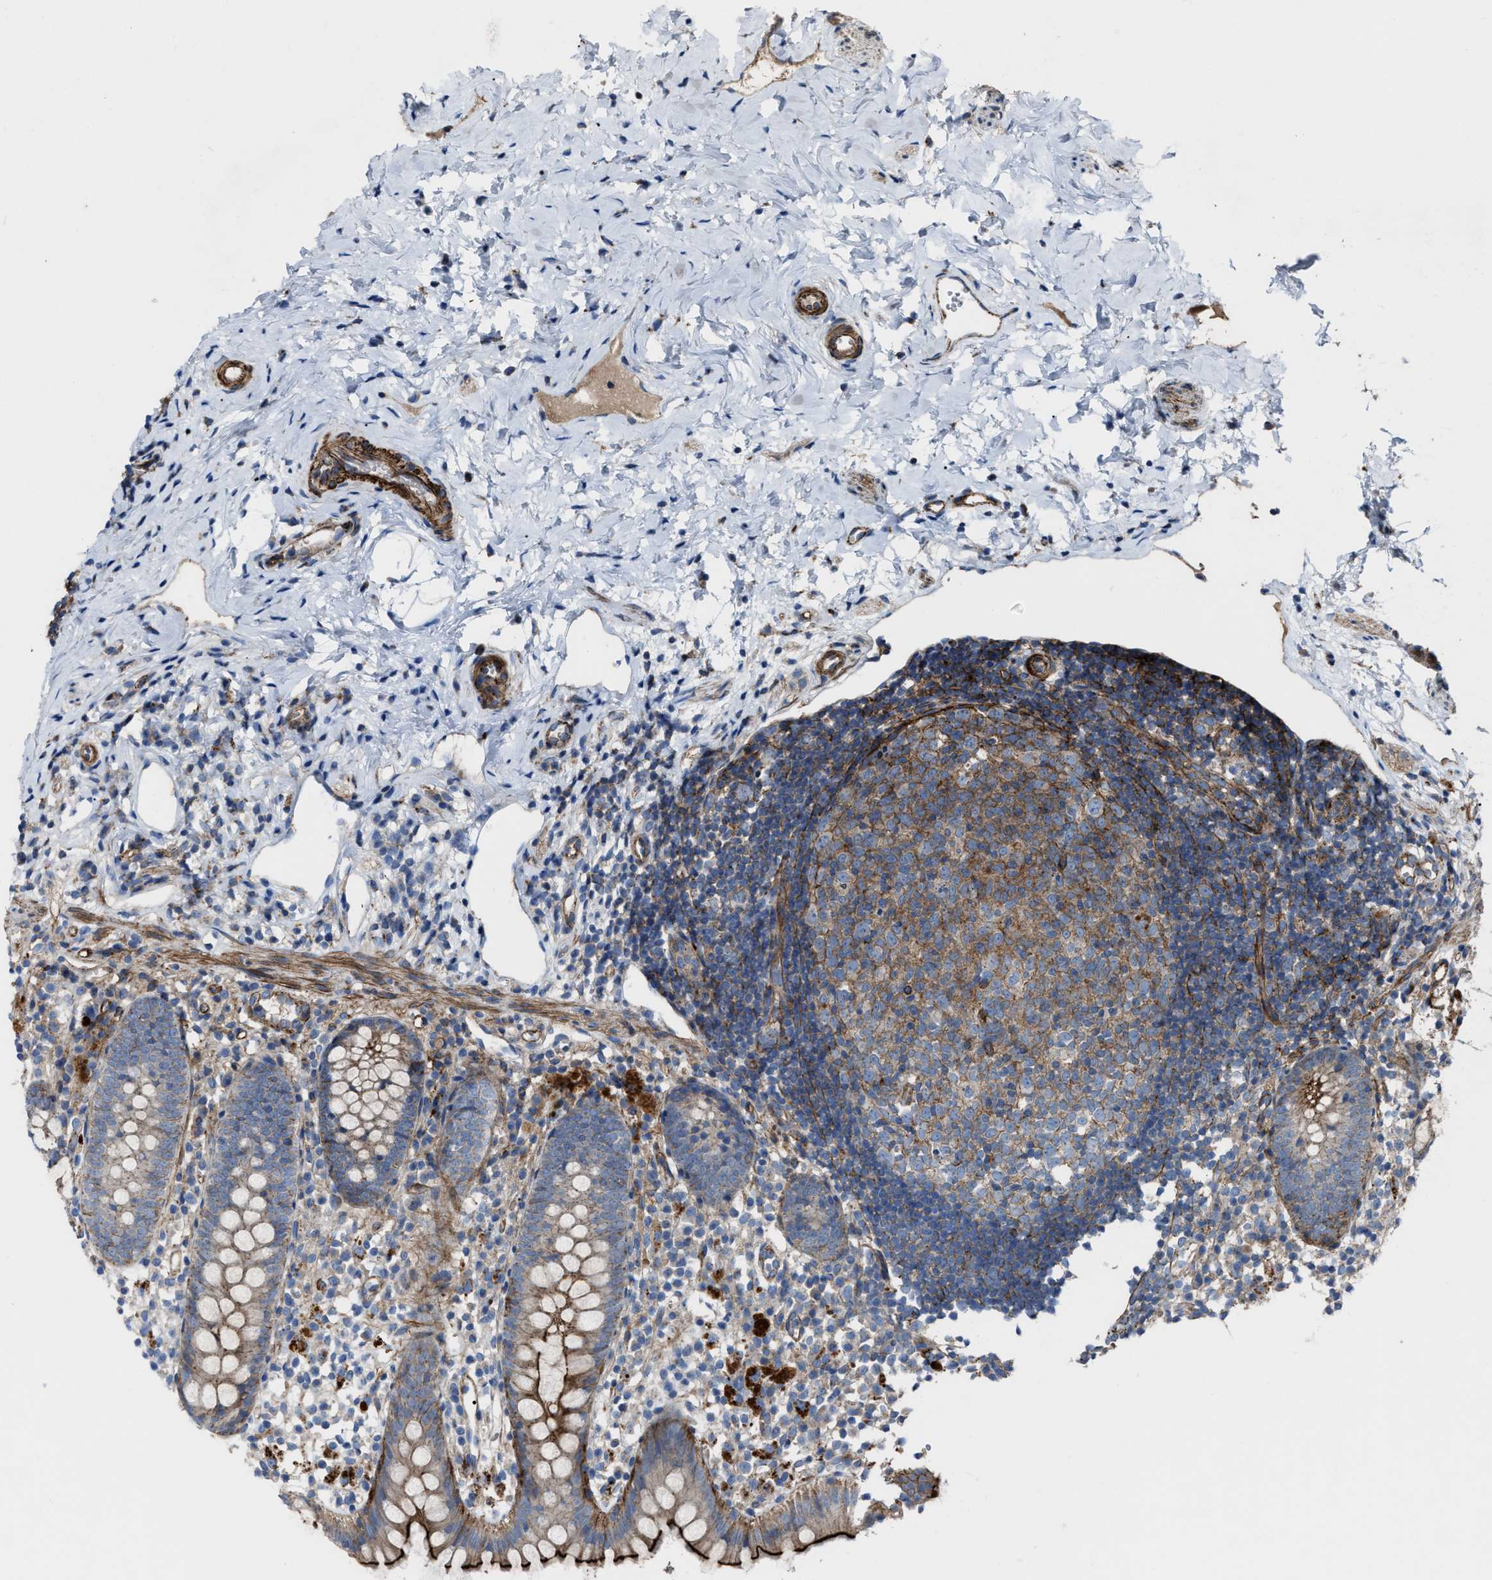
{"staining": {"intensity": "strong", "quantity": ">75%", "location": "cytoplasmic/membranous"}, "tissue": "appendix", "cell_type": "Glandular cells", "image_type": "normal", "snomed": [{"axis": "morphology", "description": "Normal tissue, NOS"}, {"axis": "topography", "description": "Appendix"}], "caption": "Appendix stained with a brown dye shows strong cytoplasmic/membranous positive staining in about >75% of glandular cells.", "gene": "AGPAT2", "patient": {"sex": "female", "age": 20}}